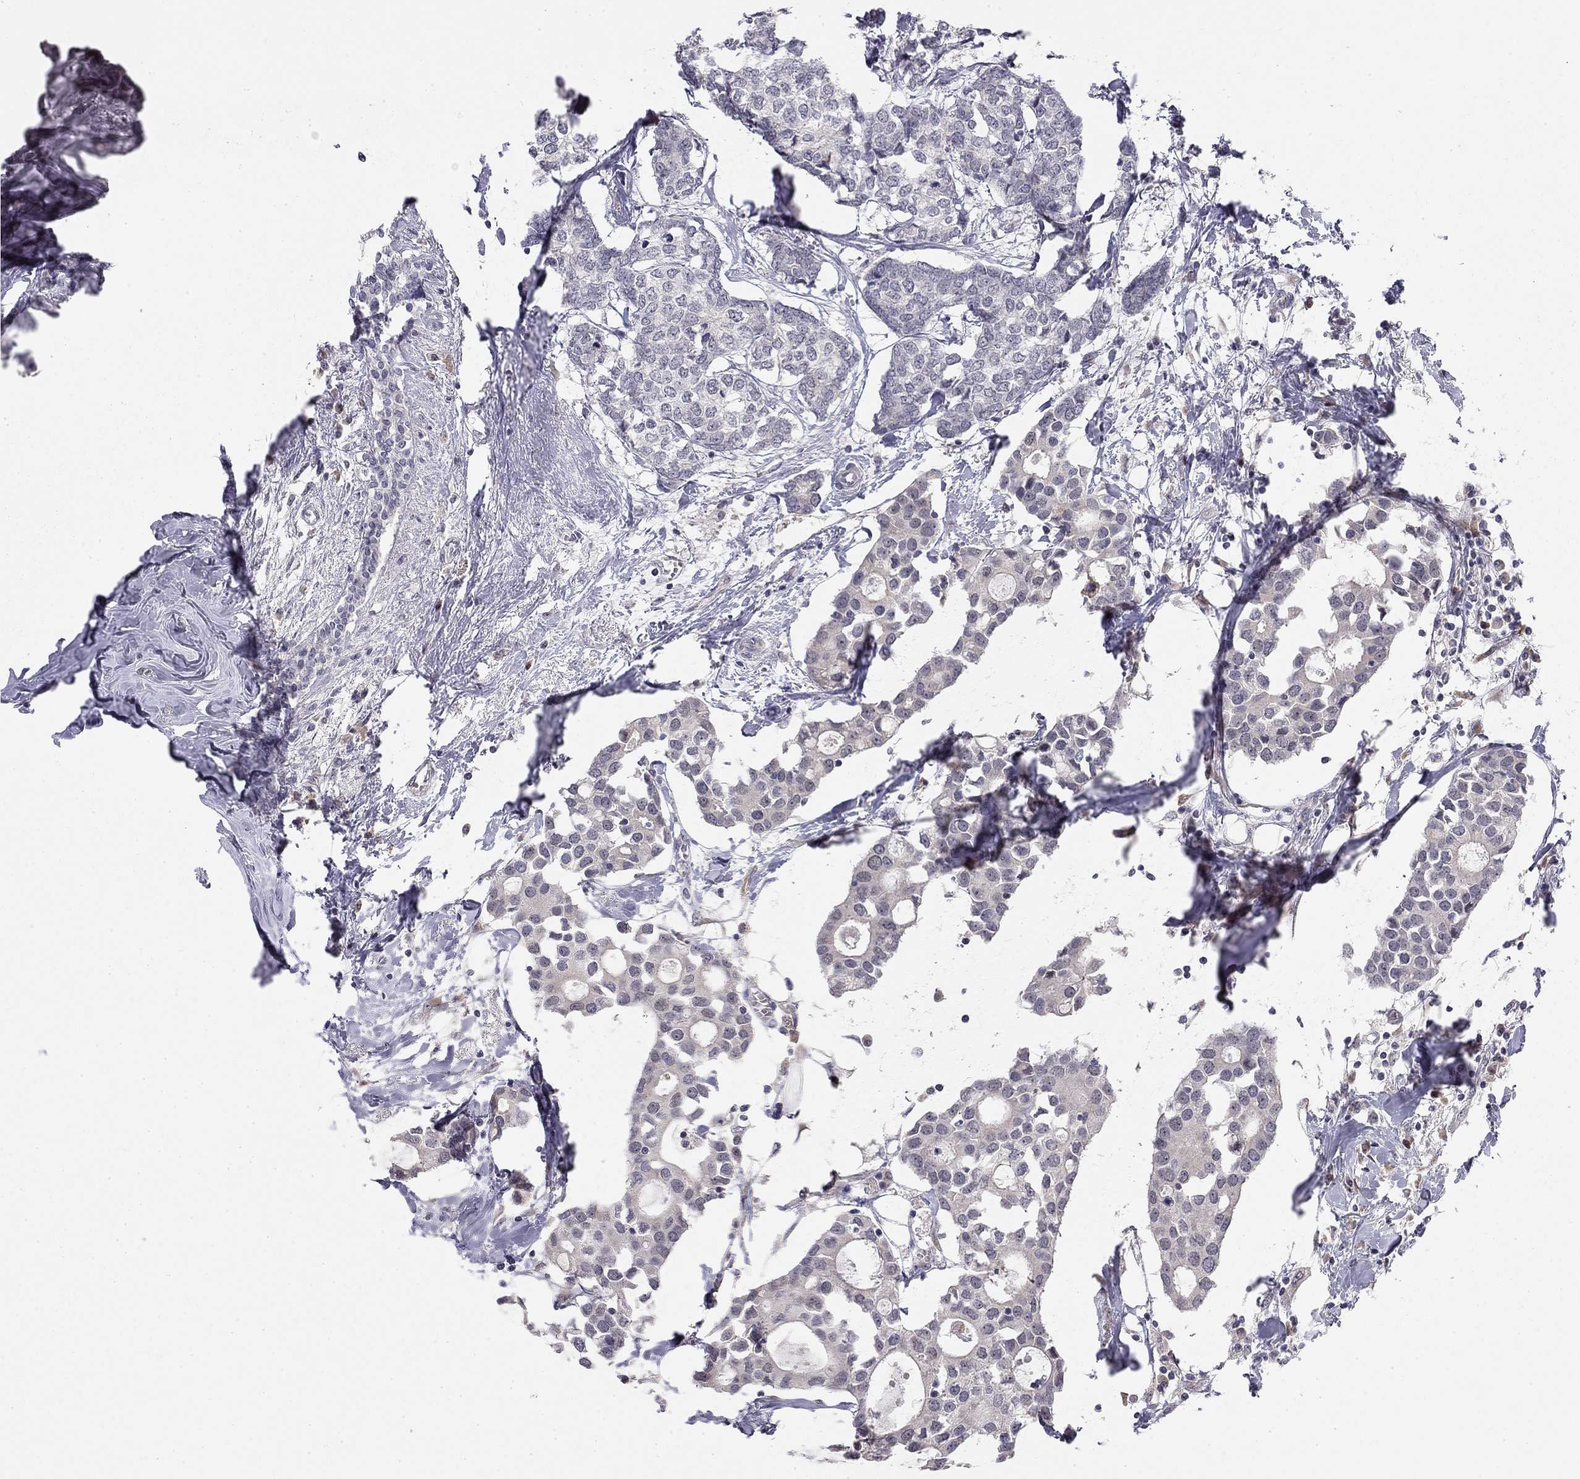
{"staining": {"intensity": "negative", "quantity": "none", "location": "none"}, "tissue": "breast cancer", "cell_type": "Tumor cells", "image_type": "cancer", "snomed": [{"axis": "morphology", "description": "Duct carcinoma"}, {"axis": "topography", "description": "Breast"}], "caption": "Immunohistochemistry micrograph of neoplastic tissue: human breast intraductal carcinoma stained with DAB displays no significant protein staining in tumor cells.", "gene": "STXBP6", "patient": {"sex": "female", "age": 83}}